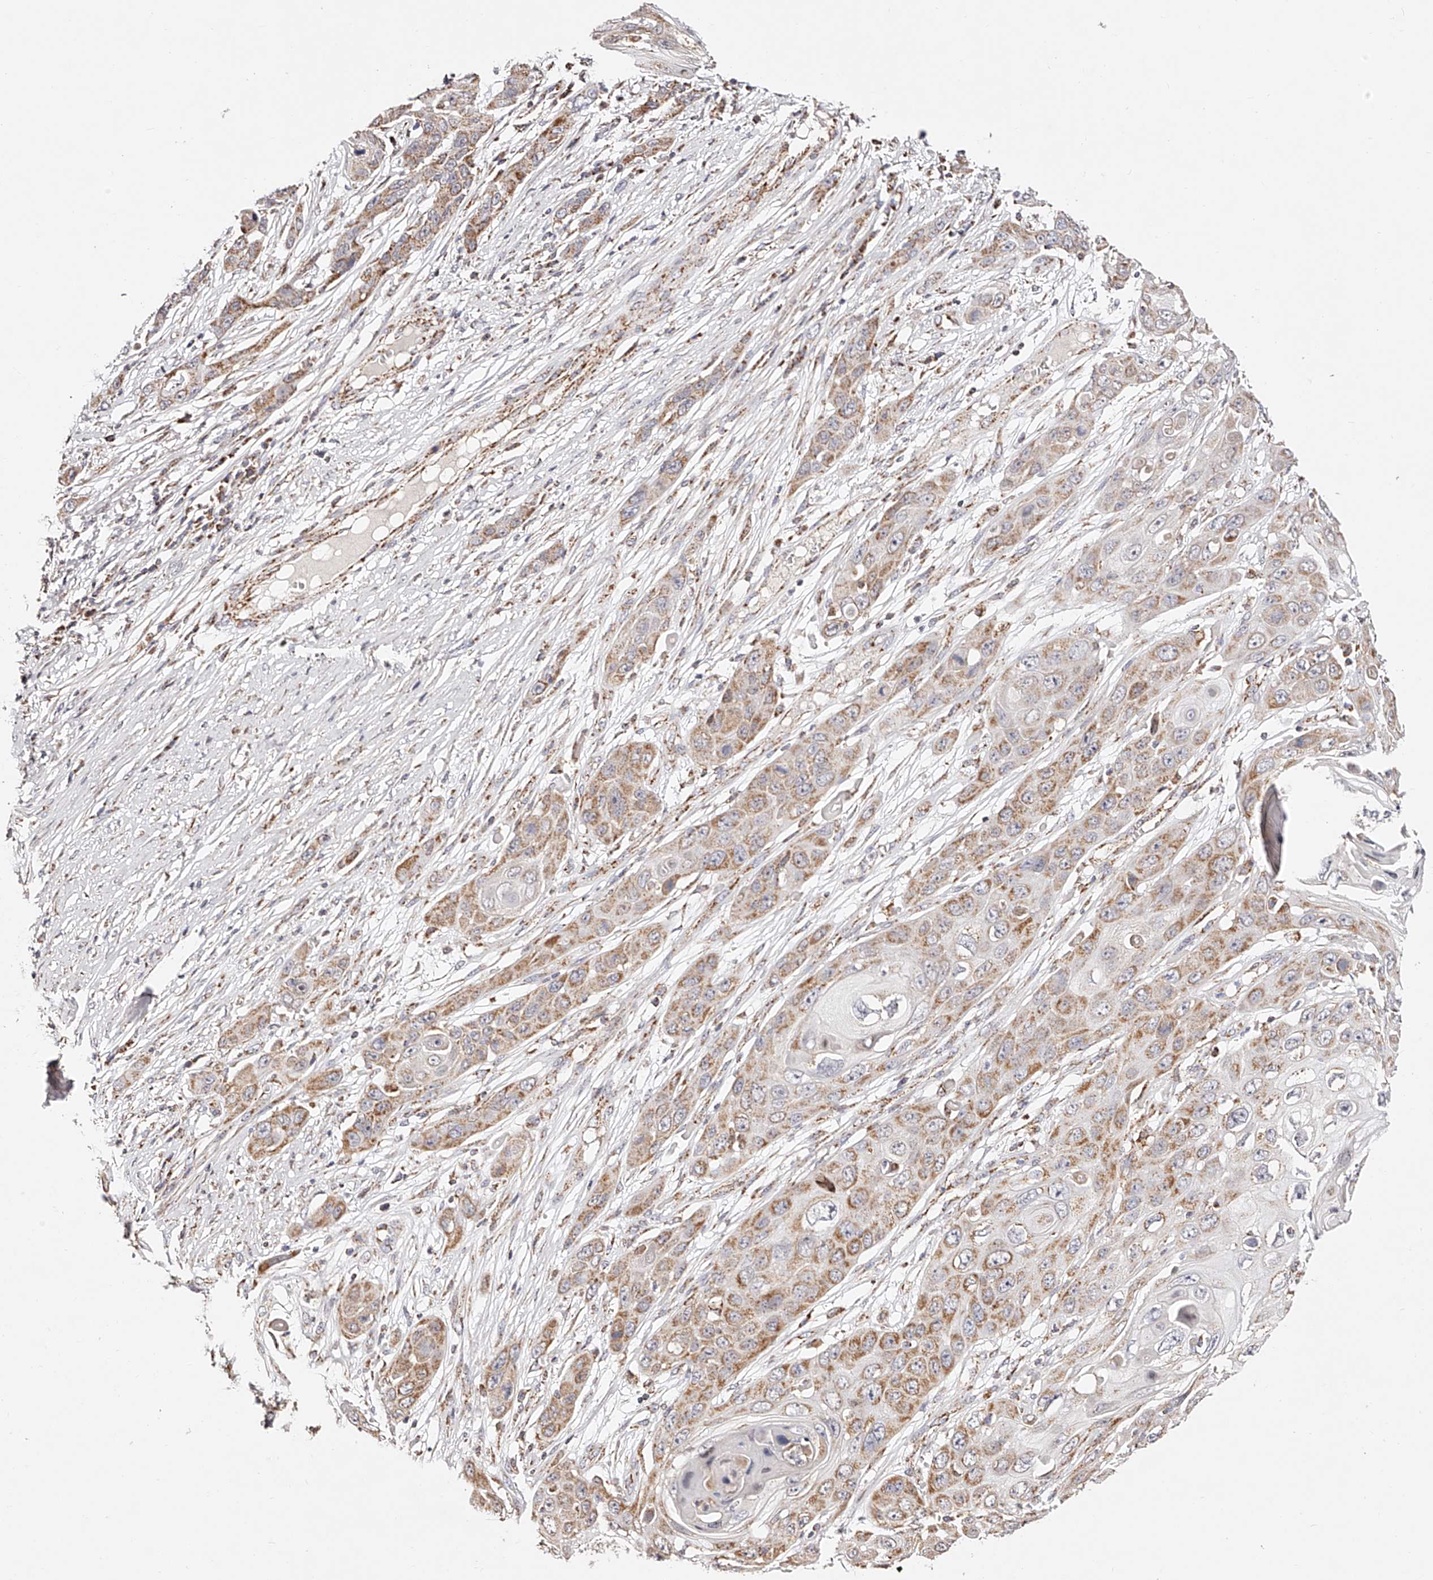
{"staining": {"intensity": "moderate", "quantity": "25%-75%", "location": "cytoplasmic/membranous"}, "tissue": "skin cancer", "cell_type": "Tumor cells", "image_type": "cancer", "snomed": [{"axis": "morphology", "description": "Squamous cell carcinoma, NOS"}, {"axis": "topography", "description": "Skin"}], "caption": "Moderate cytoplasmic/membranous protein expression is appreciated in about 25%-75% of tumor cells in skin squamous cell carcinoma.", "gene": "NDUFV3", "patient": {"sex": "male", "age": 55}}